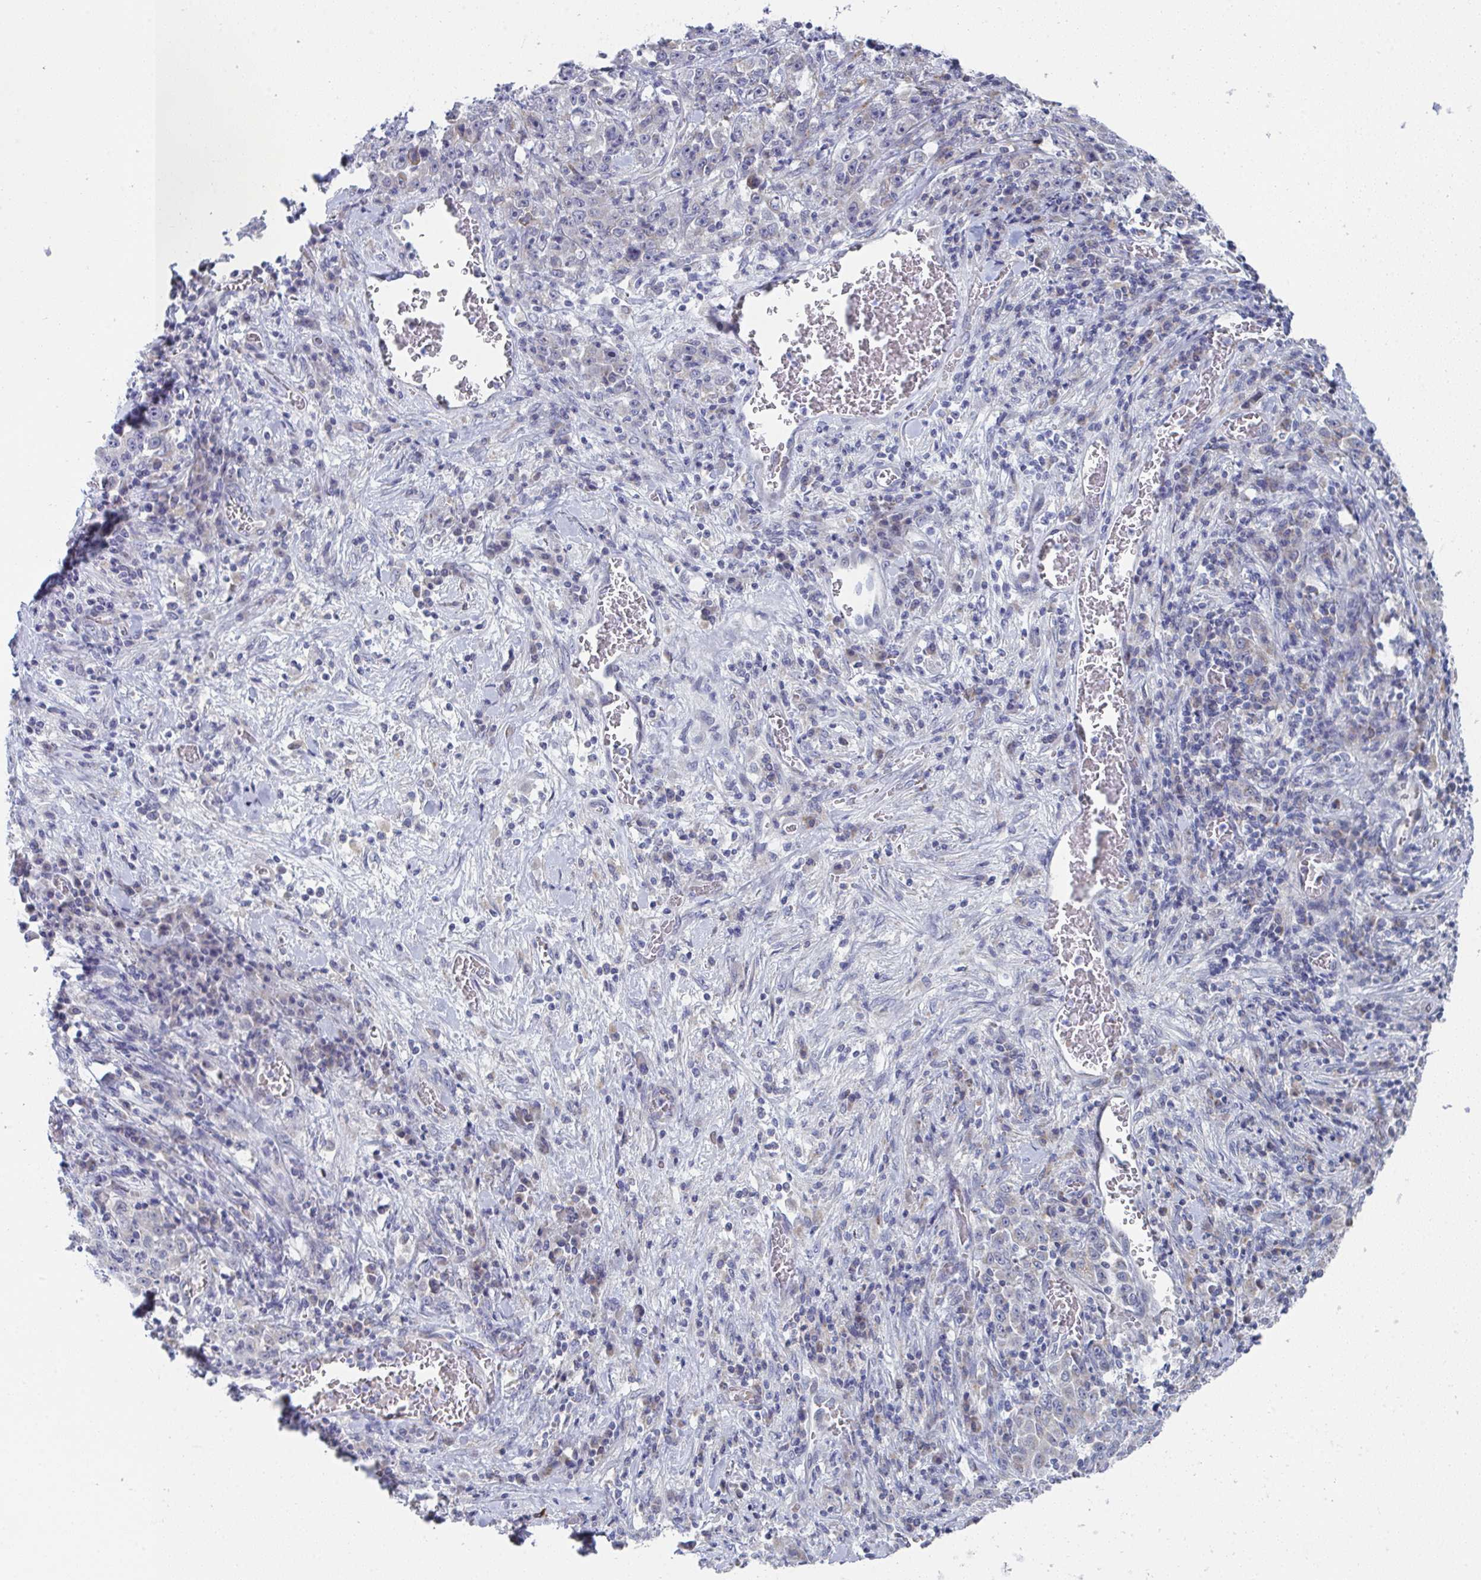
{"staining": {"intensity": "negative", "quantity": "none", "location": "none"}, "tissue": "stomach cancer", "cell_type": "Tumor cells", "image_type": "cancer", "snomed": [{"axis": "morphology", "description": "Normal tissue, NOS"}, {"axis": "morphology", "description": "Adenocarcinoma, NOS"}, {"axis": "topography", "description": "Stomach, upper"}, {"axis": "topography", "description": "Stomach"}], "caption": "There is no significant staining in tumor cells of stomach cancer (adenocarcinoma).", "gene": "VWDE", "patient": {"sex": "male", "age": 59}}